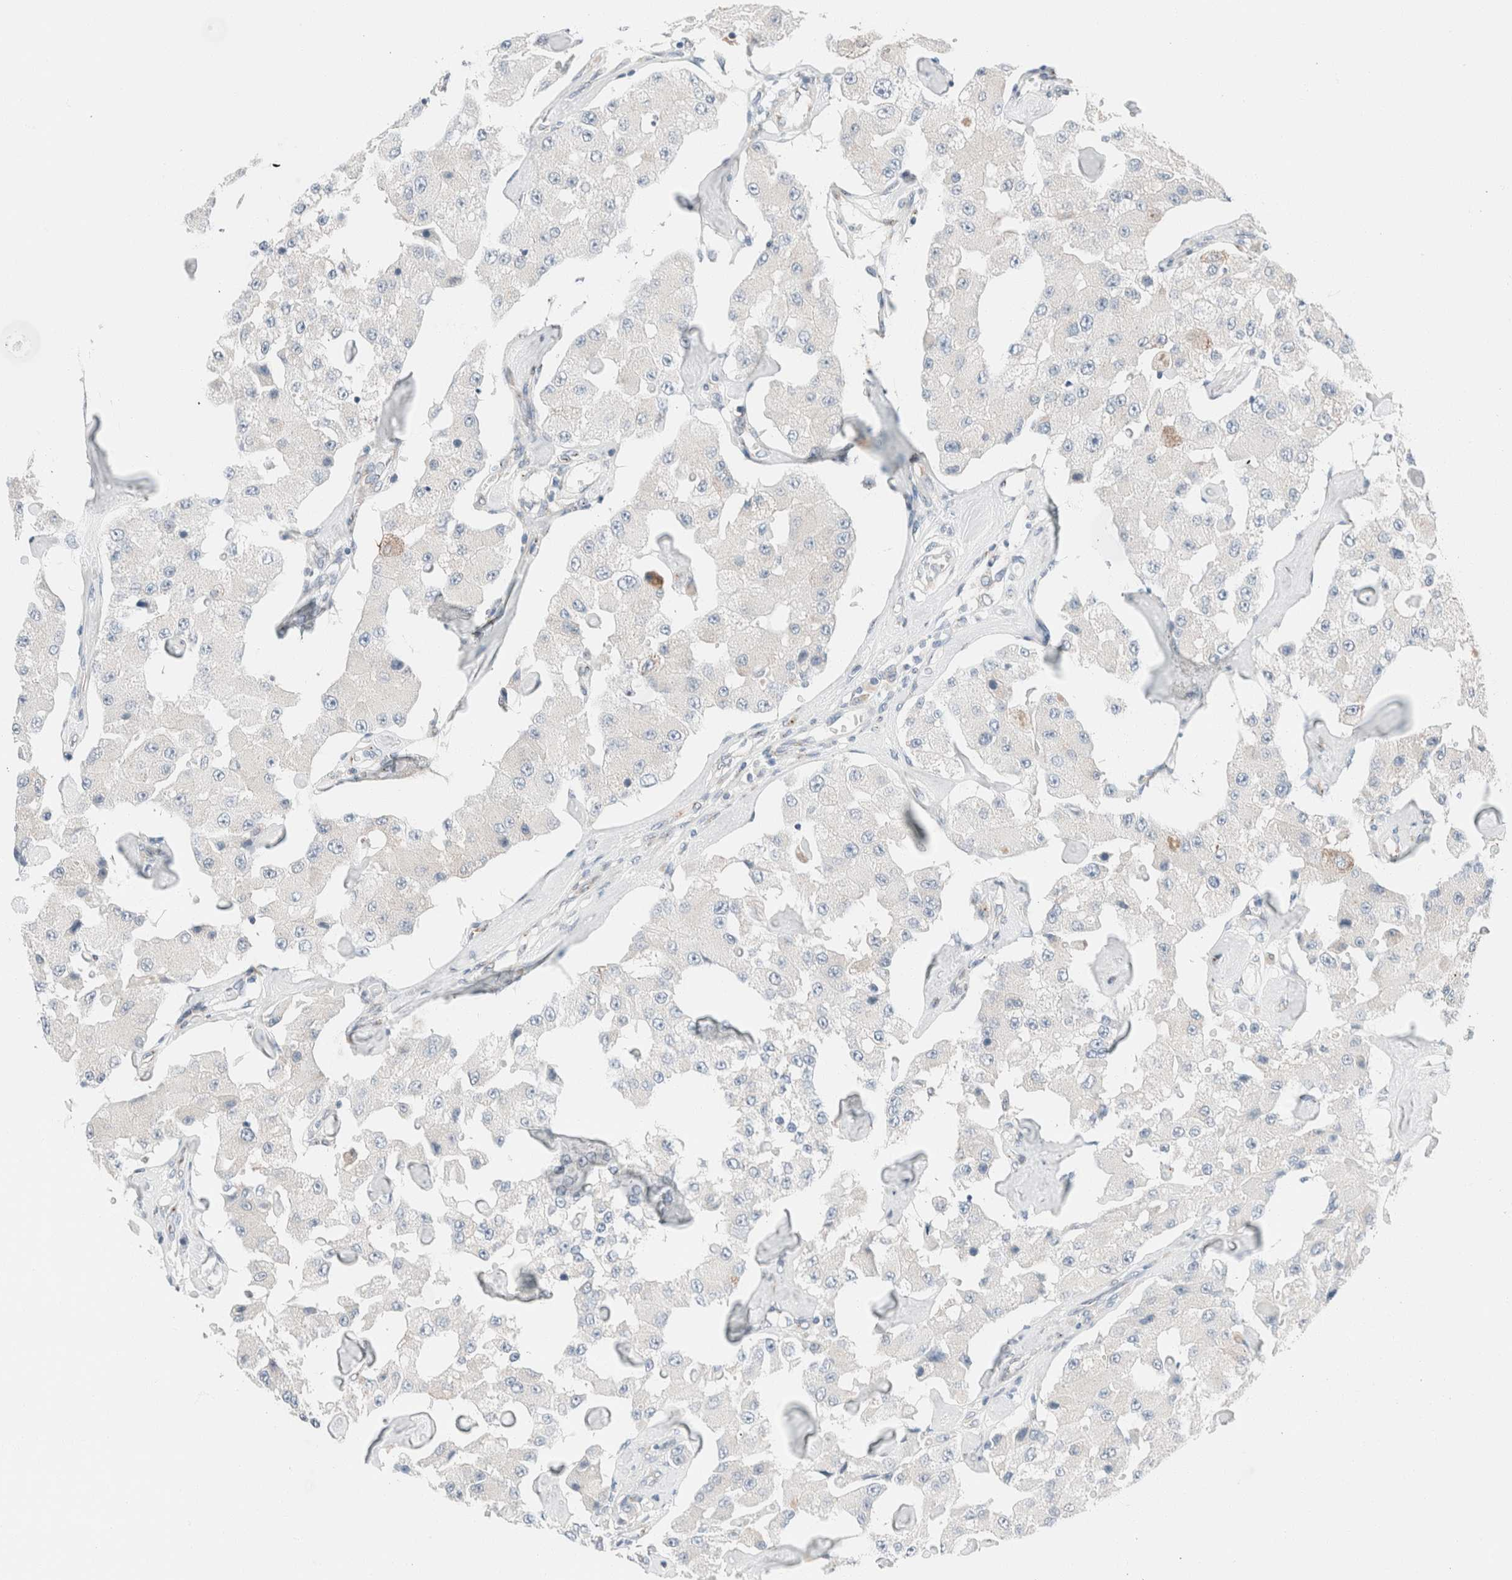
{"staining": {"intensity": "negative", "quantity": "none", "location": "none"}, "tissue": "carcinoid", "cell_type": "Tumor cells", "image_type": "cancer", "snomed": [{"axis": "morphology", "description": "Carcinoid, malignant, NOS"}, {"axis": "topography", "description": "Pancreas"}], "caption": "A photomicrograph of human carcinoid is negative for staining in tumor cells. The staining is performed using DAB brown chromogen with nuclei counter-stained in using hematoxylin.", "gene": "CASC3", "patient": {"sex": "male", "age": 41}}